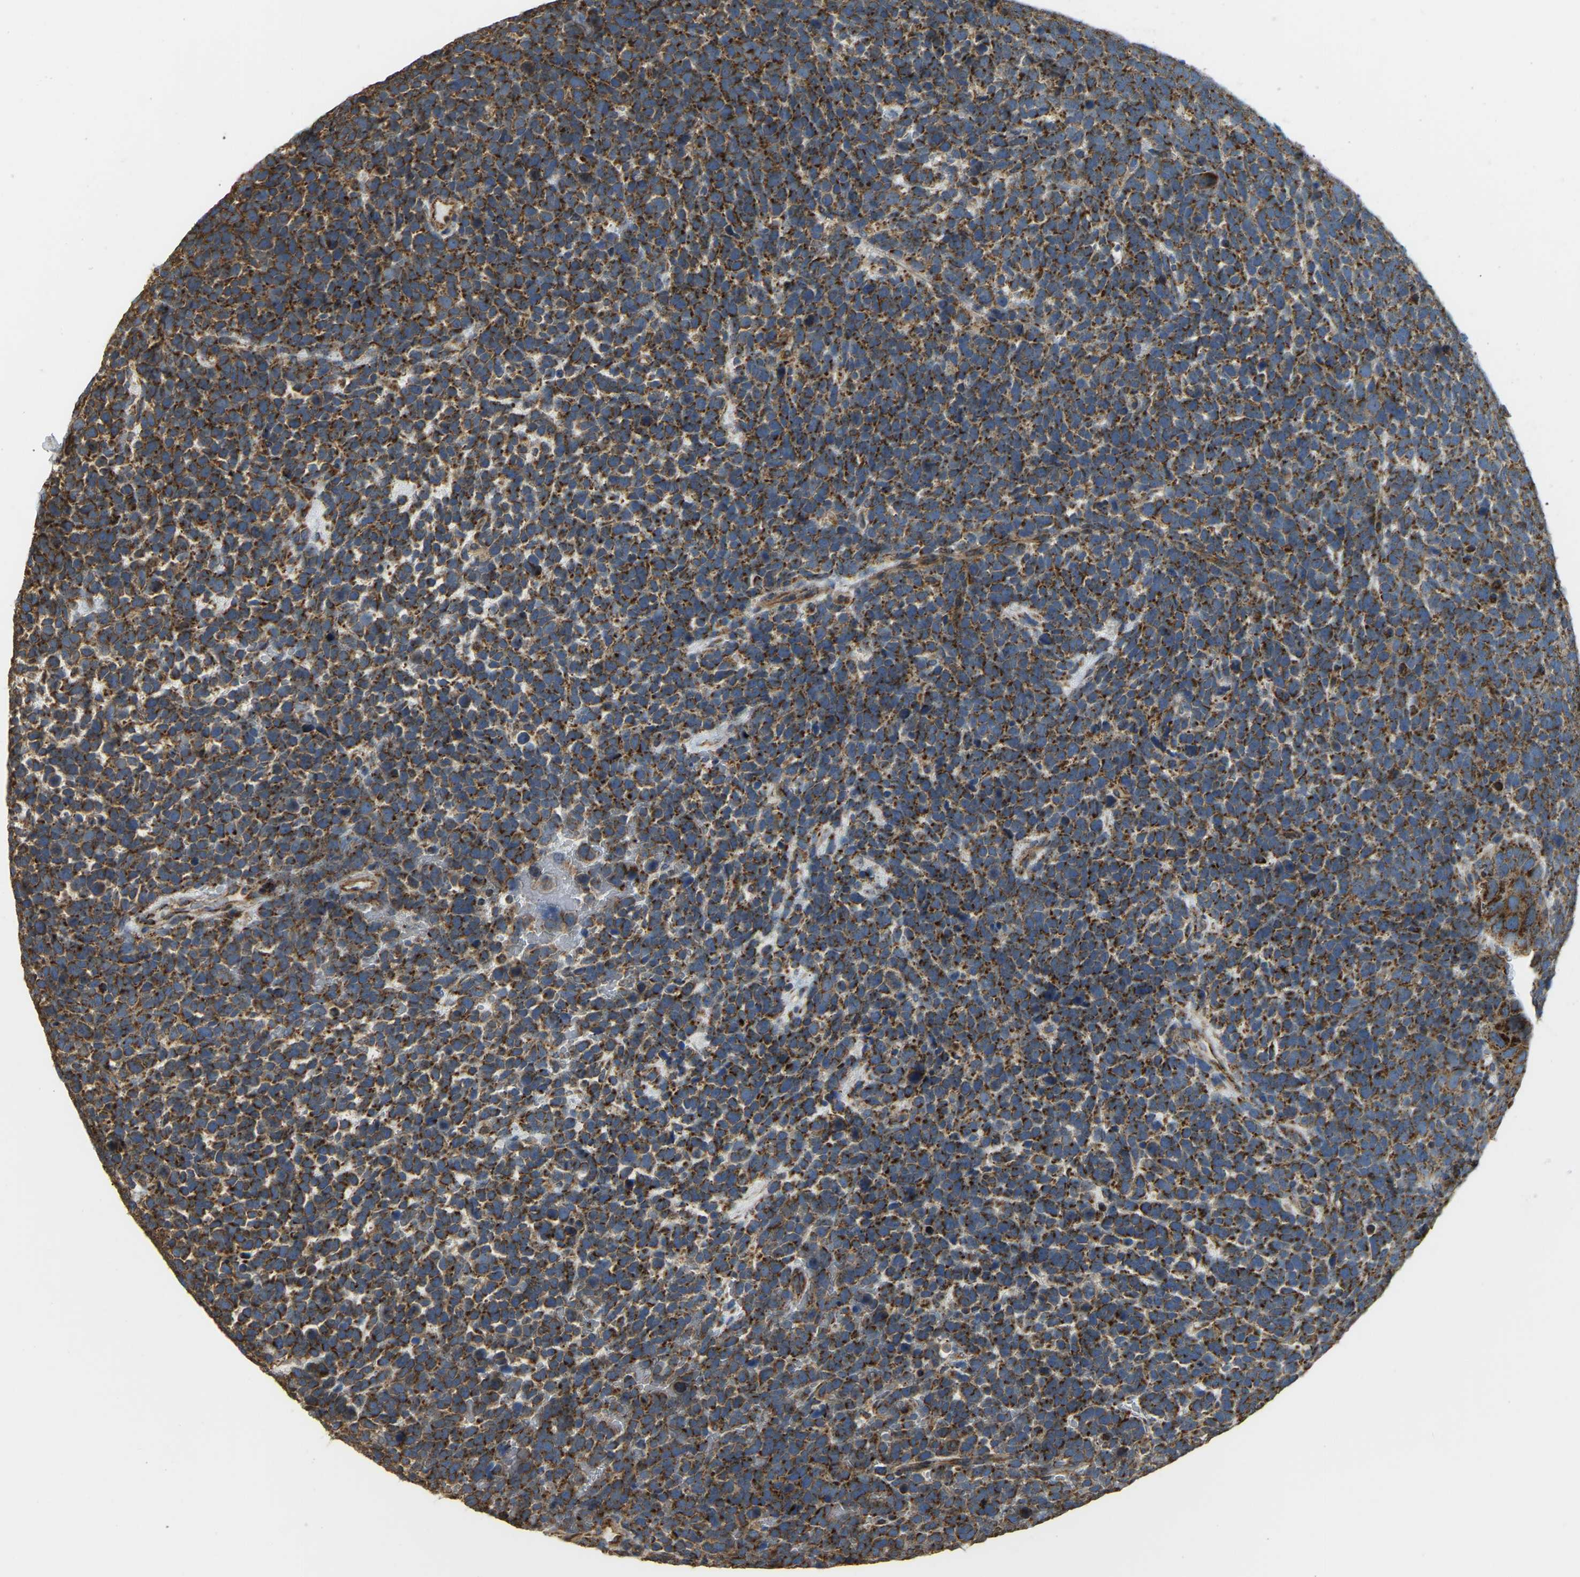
{"staining": {"intensity": "strong", "quantity": ">75%", "location": "cytoplasmic/membranous"}, "tissue": "urothelial cancer", "cell_type": "Tumor cells", "image_type": "cancer", "snomed": [{"axis": "morphology", "description": "Urothelial carcinoma, High grade"}, {"axis": "topography", "description": "Urinary bladder"}], "caption": "IHC micrograph of neoplastic tissue: human urothelial cancer stained using IHC displays high levels of strong protein expression localized specifically in the cytoplasmic/membranous of tumor cells, appearing as a cytoplasmic/membranous brown color.", "gene": "PSMD7", "patient": {"sex": "female", "age": 82}}